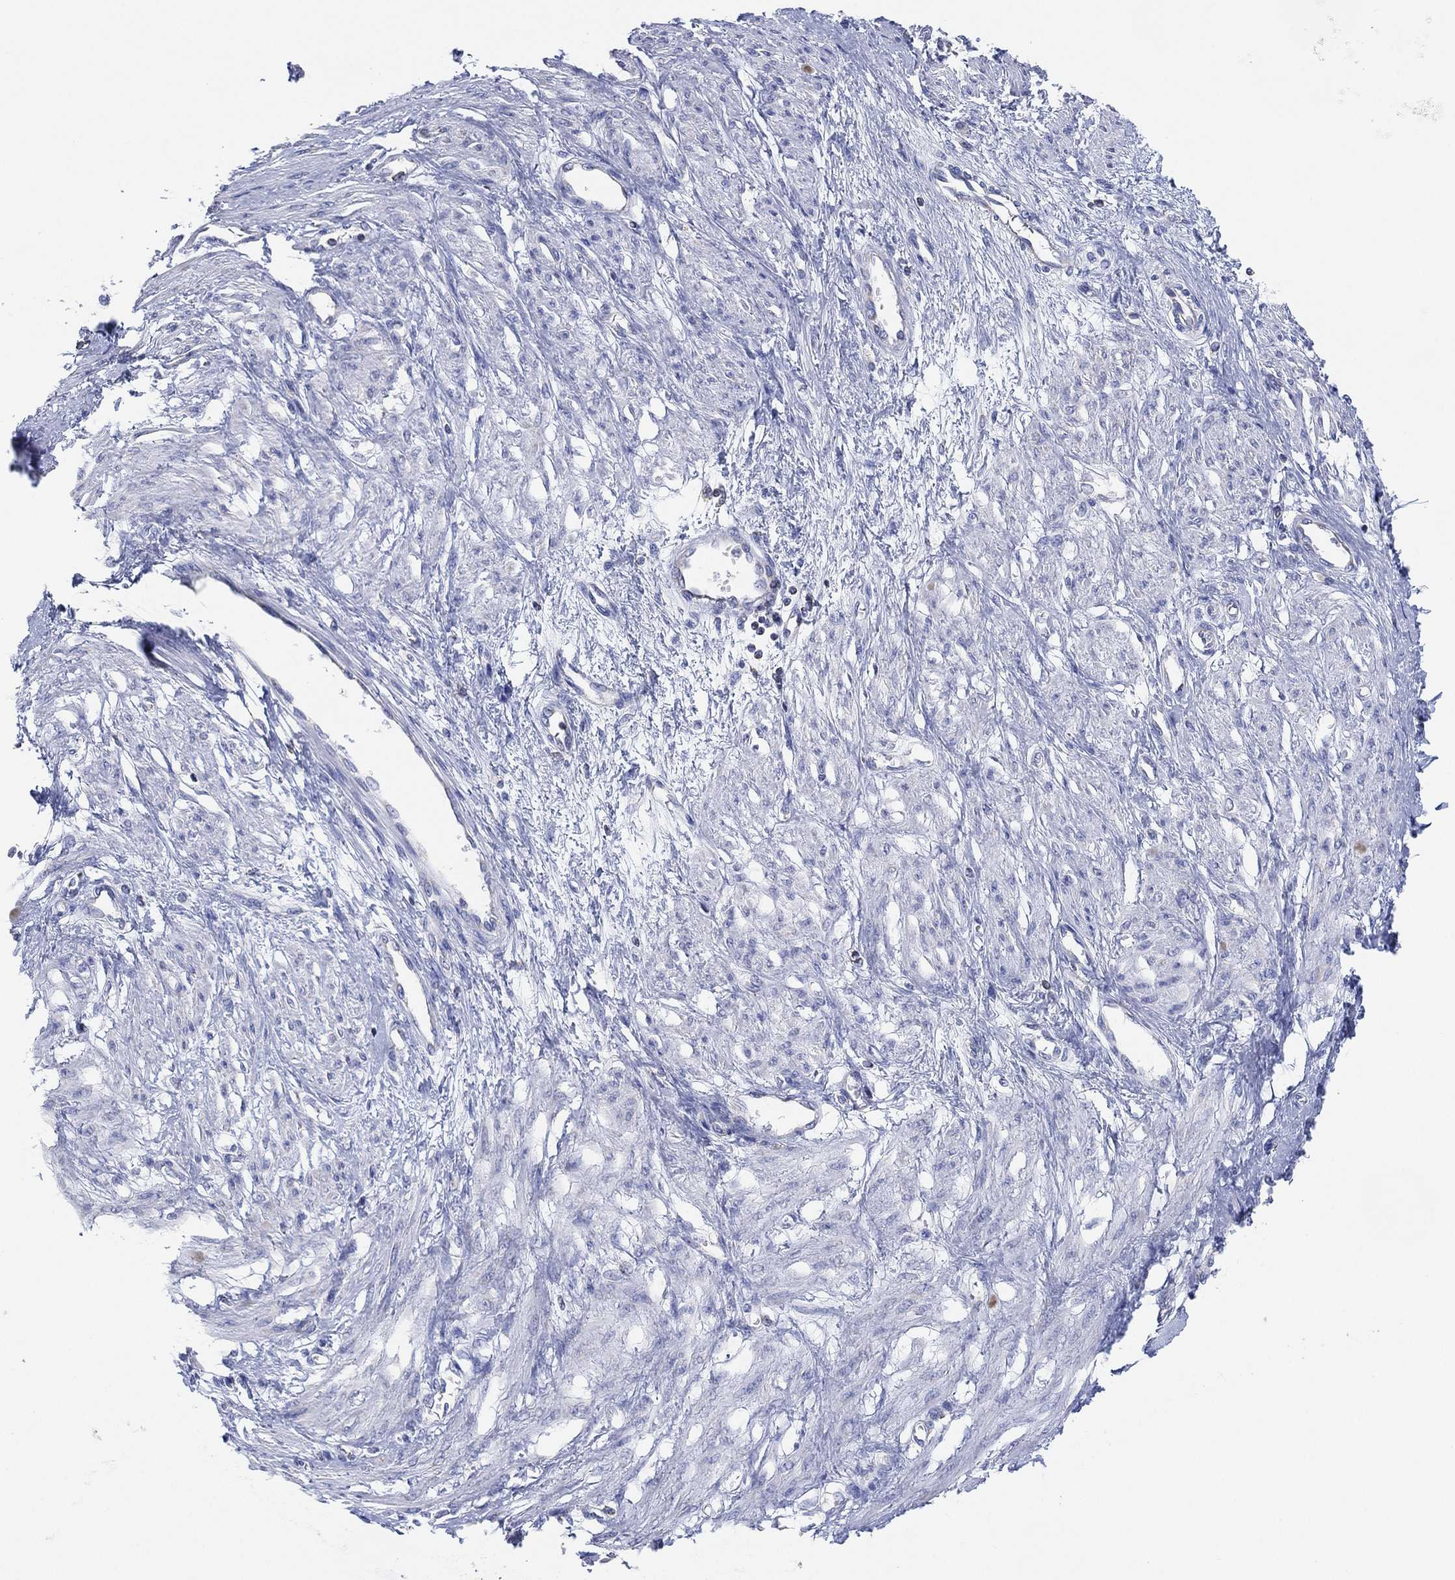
{"staining": {"intensity": "negative", "quantity": "none", "location": "none"}, "tissue": "smooth muscle", "cell_type": "Smooth muscle cells", "image_type": "normal", "snomed": [{"axis": "morphology", "description": "Normal tissue, NOS"}, {"axis": "topography", "description": "Smooth muscle"}, {"axis": "topography", "description": "Uterus"}], "caption": "DAB immunohistochemical staining of unremarkable smooth muscle shows no significant positivity in smooth muscle cells. (DAB (3,3'-diaminobenzidine) IHC with hematoxylin counter stain).", "gene": "CFTR", "patient": {"sex": "female", "age": 39}}